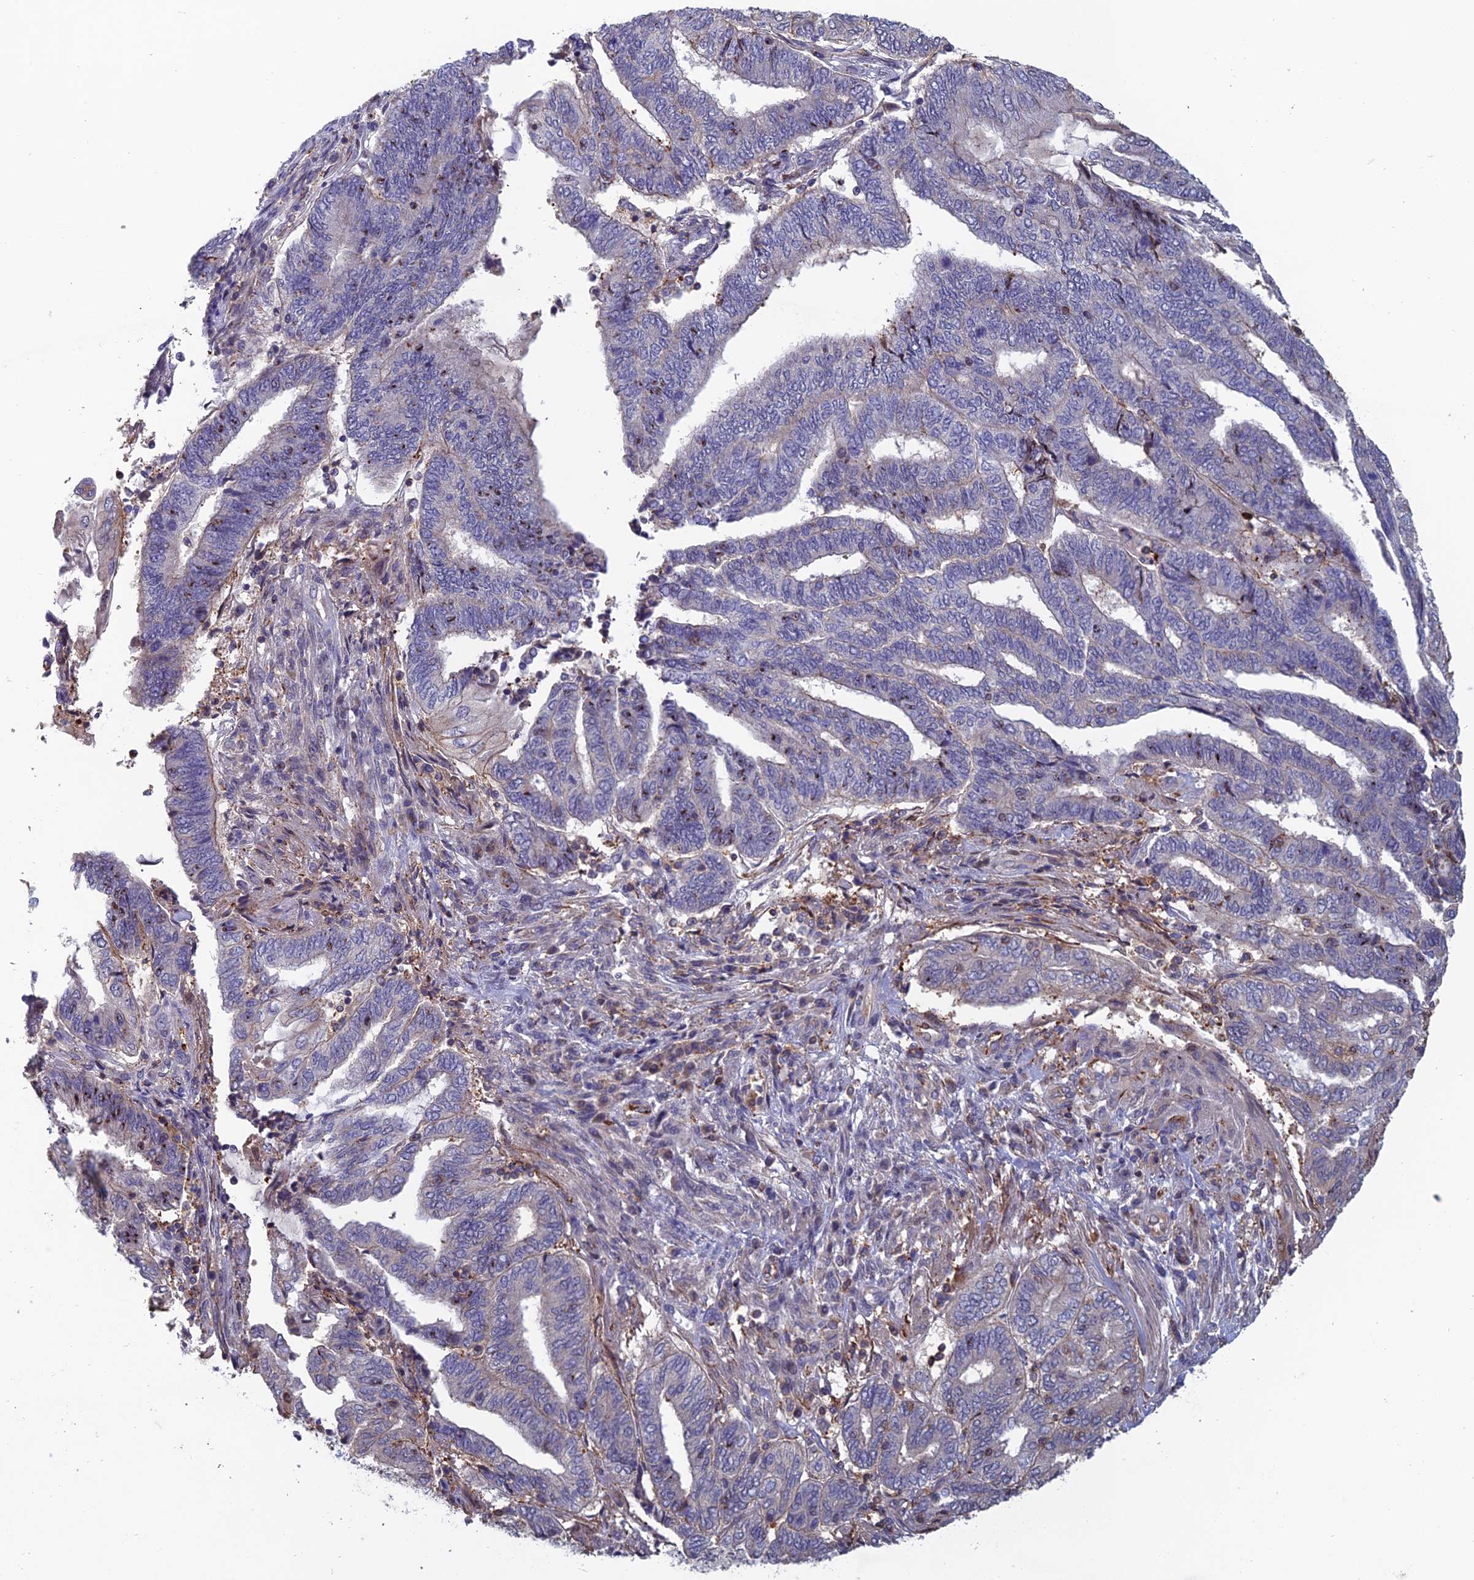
{"staining": {"intensity": "negative", "quantity": "none", "location": "none"}, "tissue": "endometrial cancer", "cell_type": "Tumor cells", "image_type": "cancer", "snomed": [{"axis": "morphology", "description": "Adenocarcinoma, NOS"}, {"axis": "topography", "description": "Uterus"}, {"axis": "topography", "description": "Endometrium"}], "caption": "Immunohistochemistry micrograph of human endometrial cancer (adenocarcinoma) stained for a protein (brown), which exhibits no expression in tumor cells.", "gene": "C15orf62", "patient": {"sex": "female", "age": 70}}